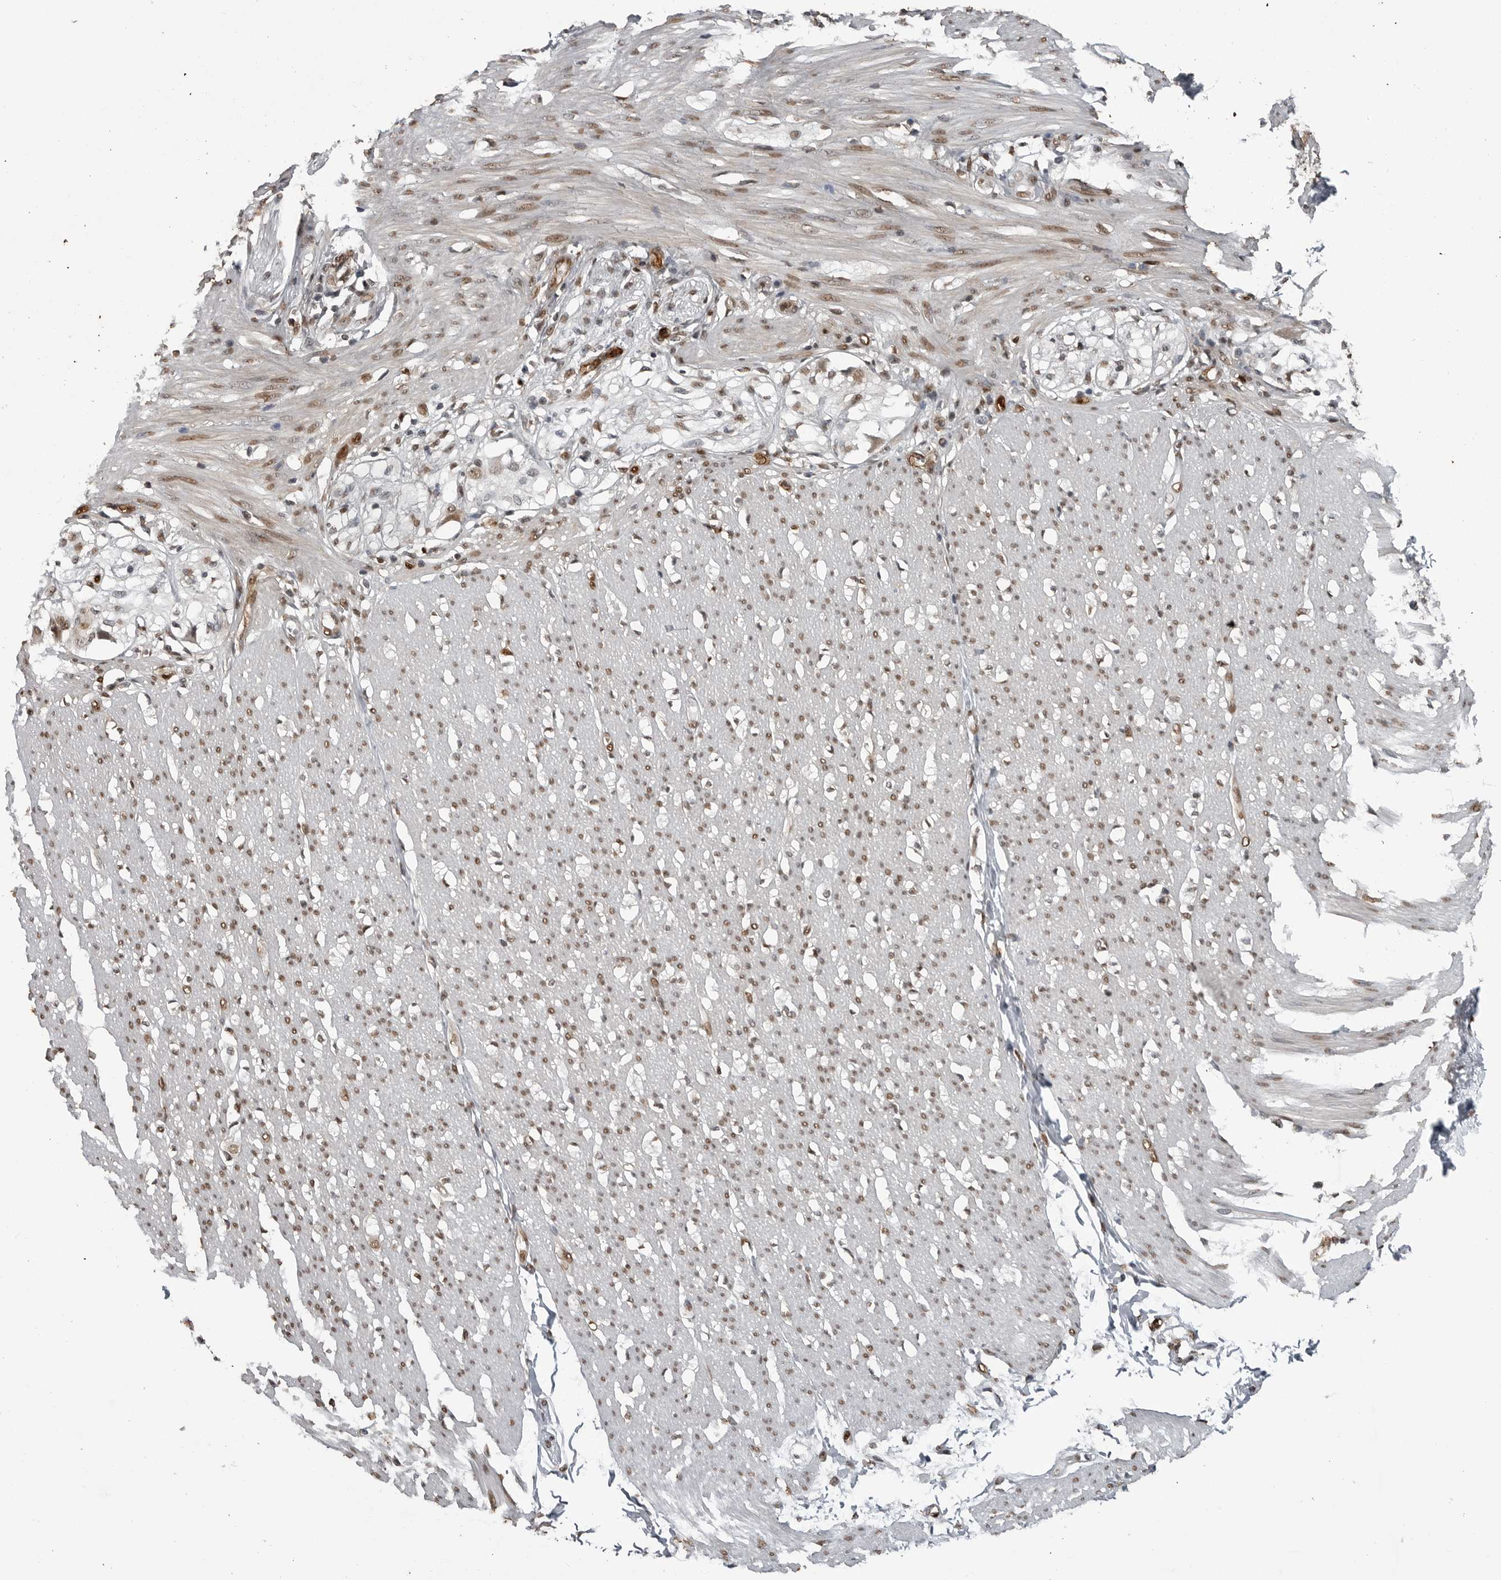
{"staining": {"intensity": "moderate", "quantity": ">75%", "location": "nuclear"}, "tissue": "smooth muscle", "cell_type": "Smooth muscle cells", "image_type": "normal", "snomed": [{"axis": "morphology", "description": "Normal tissue, NOS"}, {"axis": "morphology", "description": "Adenocarcinoma, NOS"}, {"axis": "topography", "description": "Colon"}, {"axis": "topography", "description": "Peripheral nerve tissue"}], "caption": "Approximately >75% of smooth muscle cells in normal human smooth muscle exhibit moderate nuclear protein staining as visualized by brown immunohistochemical staining.", "gene": "SMAD2", "patient": {"sex": "male", "age": 14}}